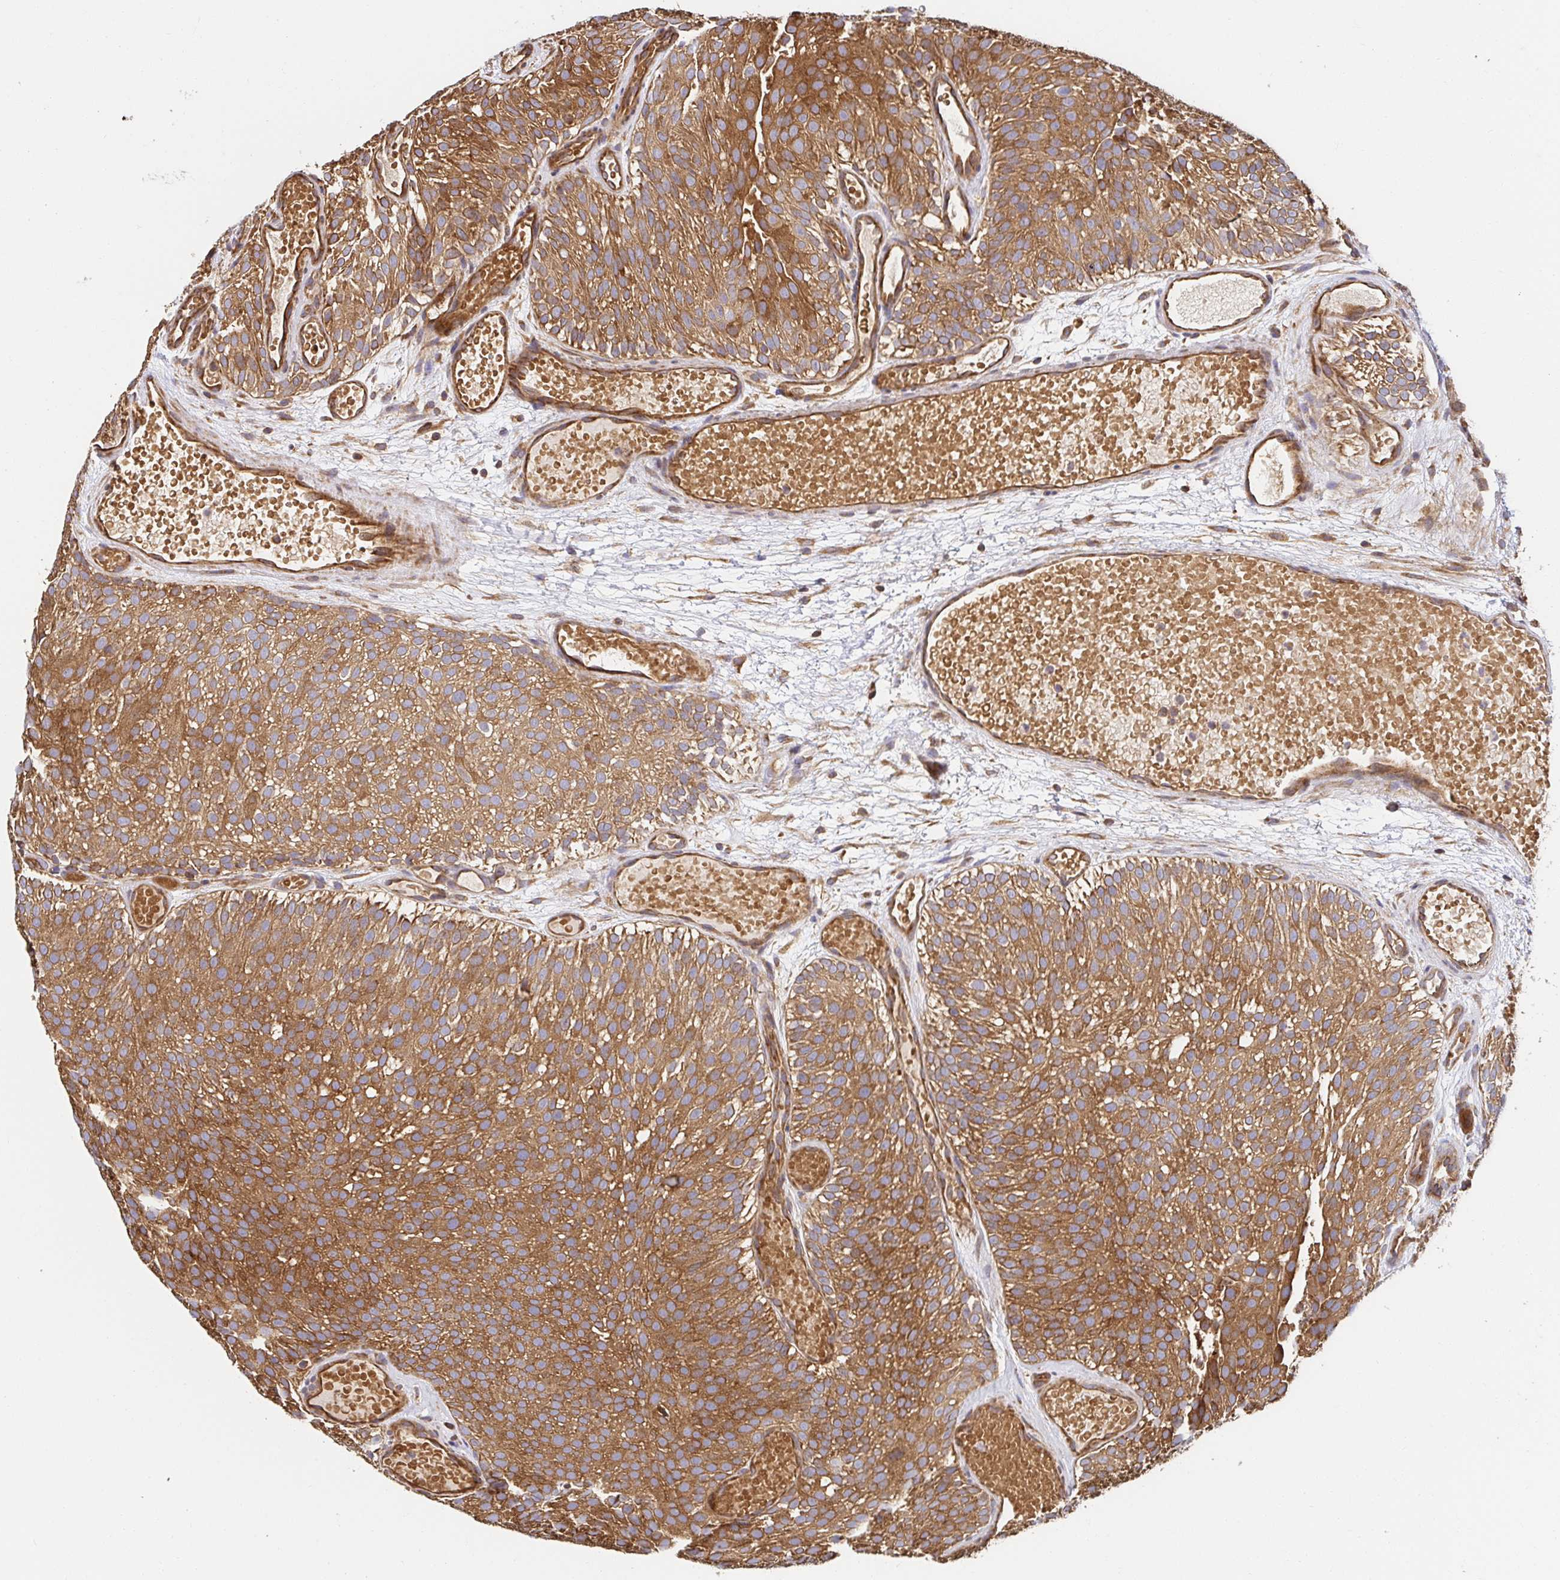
{"staining": {"intensity": "moderate", "quantity": ">75%", "location": "cytoplasmic/membranous"}, "tissue": "urothelial cancer", "cell_type": "Tumor cells", "image_type": "cancer", "snomed": [{"axis": "morphology", "description": "Urothelial carcinoma, Low grade"}, {"axis": "topography", "description": "Urinary bladder"}], "caption": "Immunohistochemical staining of human urothelial cancer demonstrates medium levels of moderate cytoplasmic/membranous expression in approximately >75% of tumor cells.", "gene": "APBB1", "patient": {"sex": "male", "age": 78}}